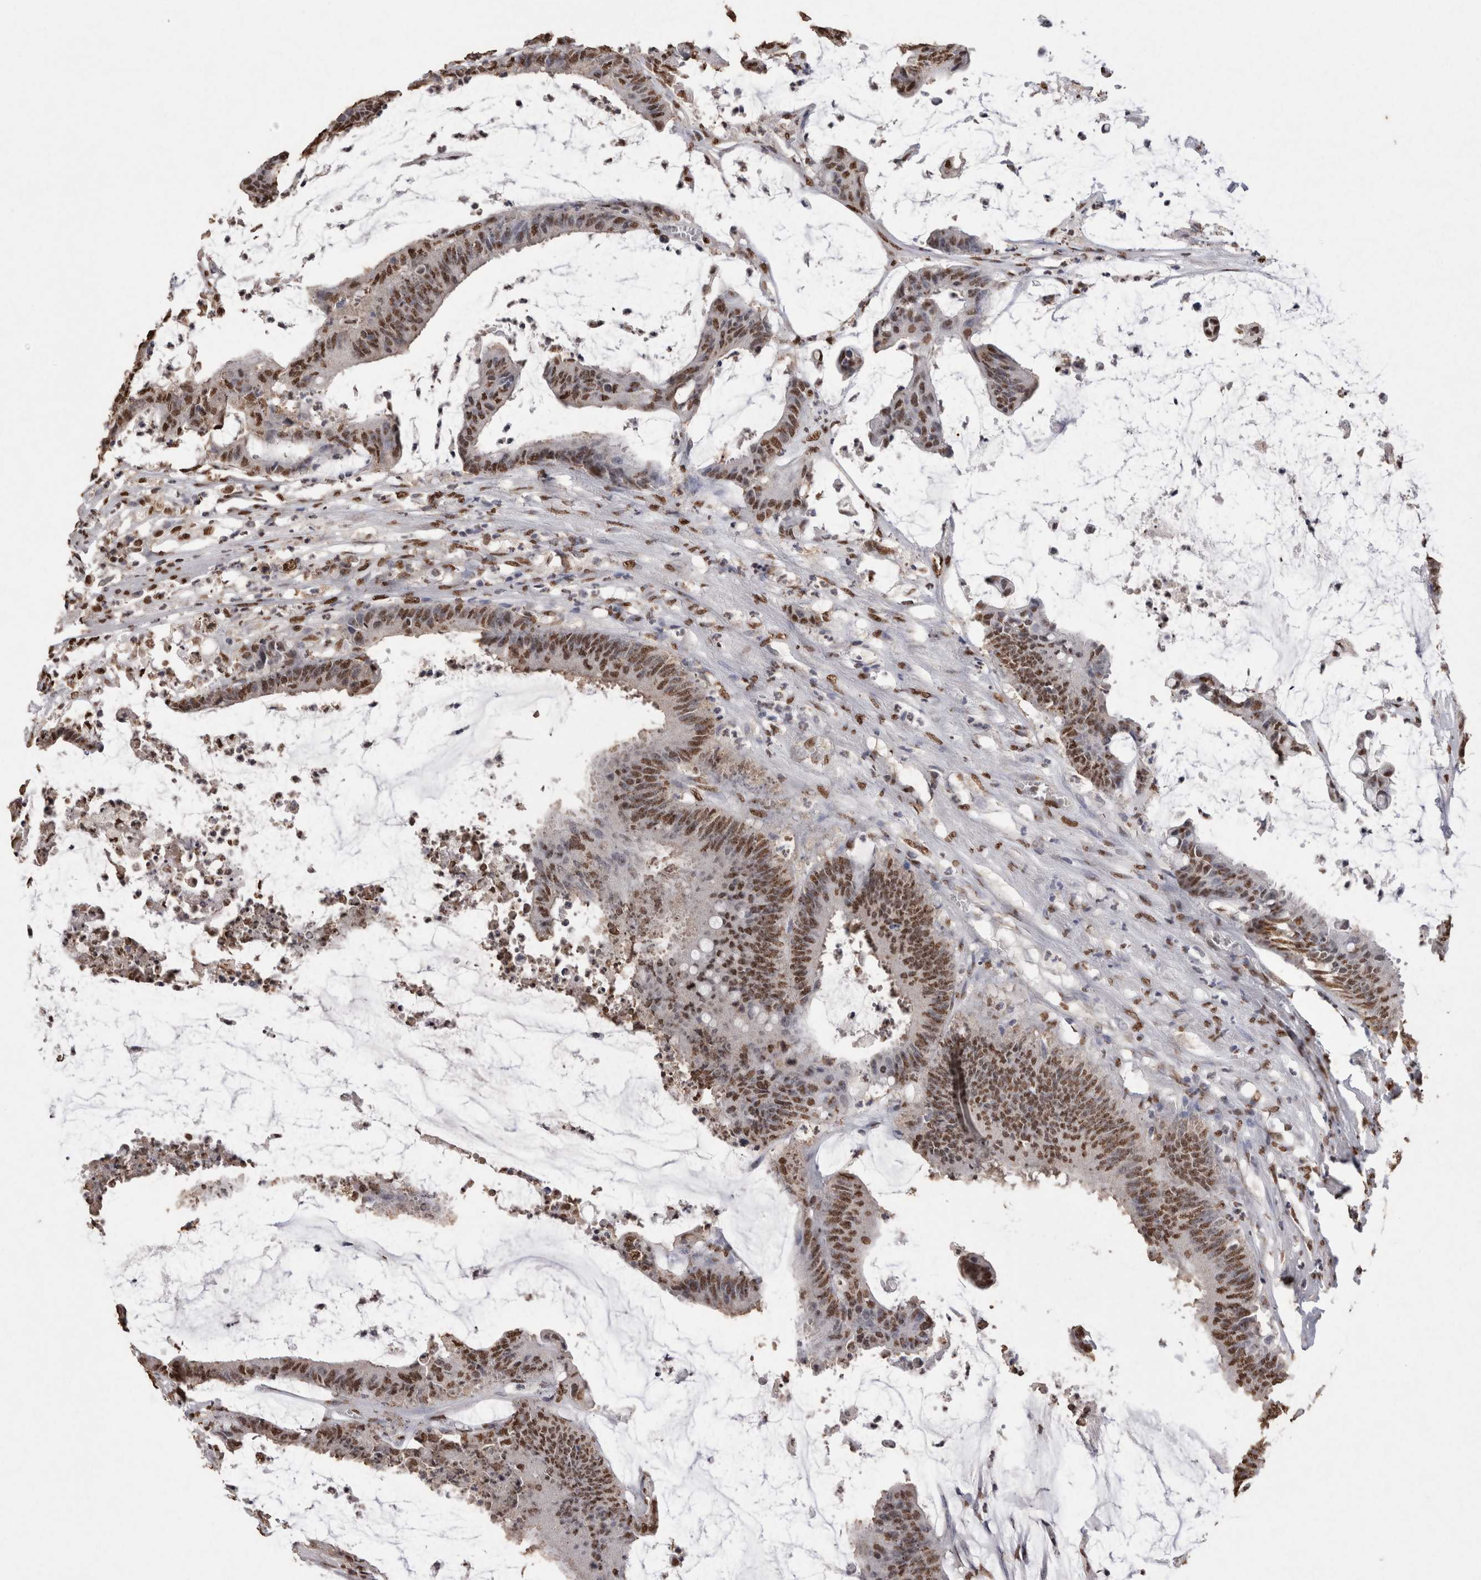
{"staining": {"intensity": "moderate", "quantity": ">75%", "location": "nuclear"}, "tissue": "colorectal cancer", "cell_type": "Tumor cells", "image_type": "cancer", "snomed": [{"axis": "morphology", "description": "Adenocarcinoma, NOS"}, {"axis": "topography", "description": "Rectum"}], "caption": "DAB (3,3'-diaminobenzidine) immunohistochemical staining of human adenocarcinoma (colorectal) reveals moderate nuclear protein staining in approximately >75% of tumor cells.", "gene": "NTHL1", "patient": {"sex": "female", "age": 66}}